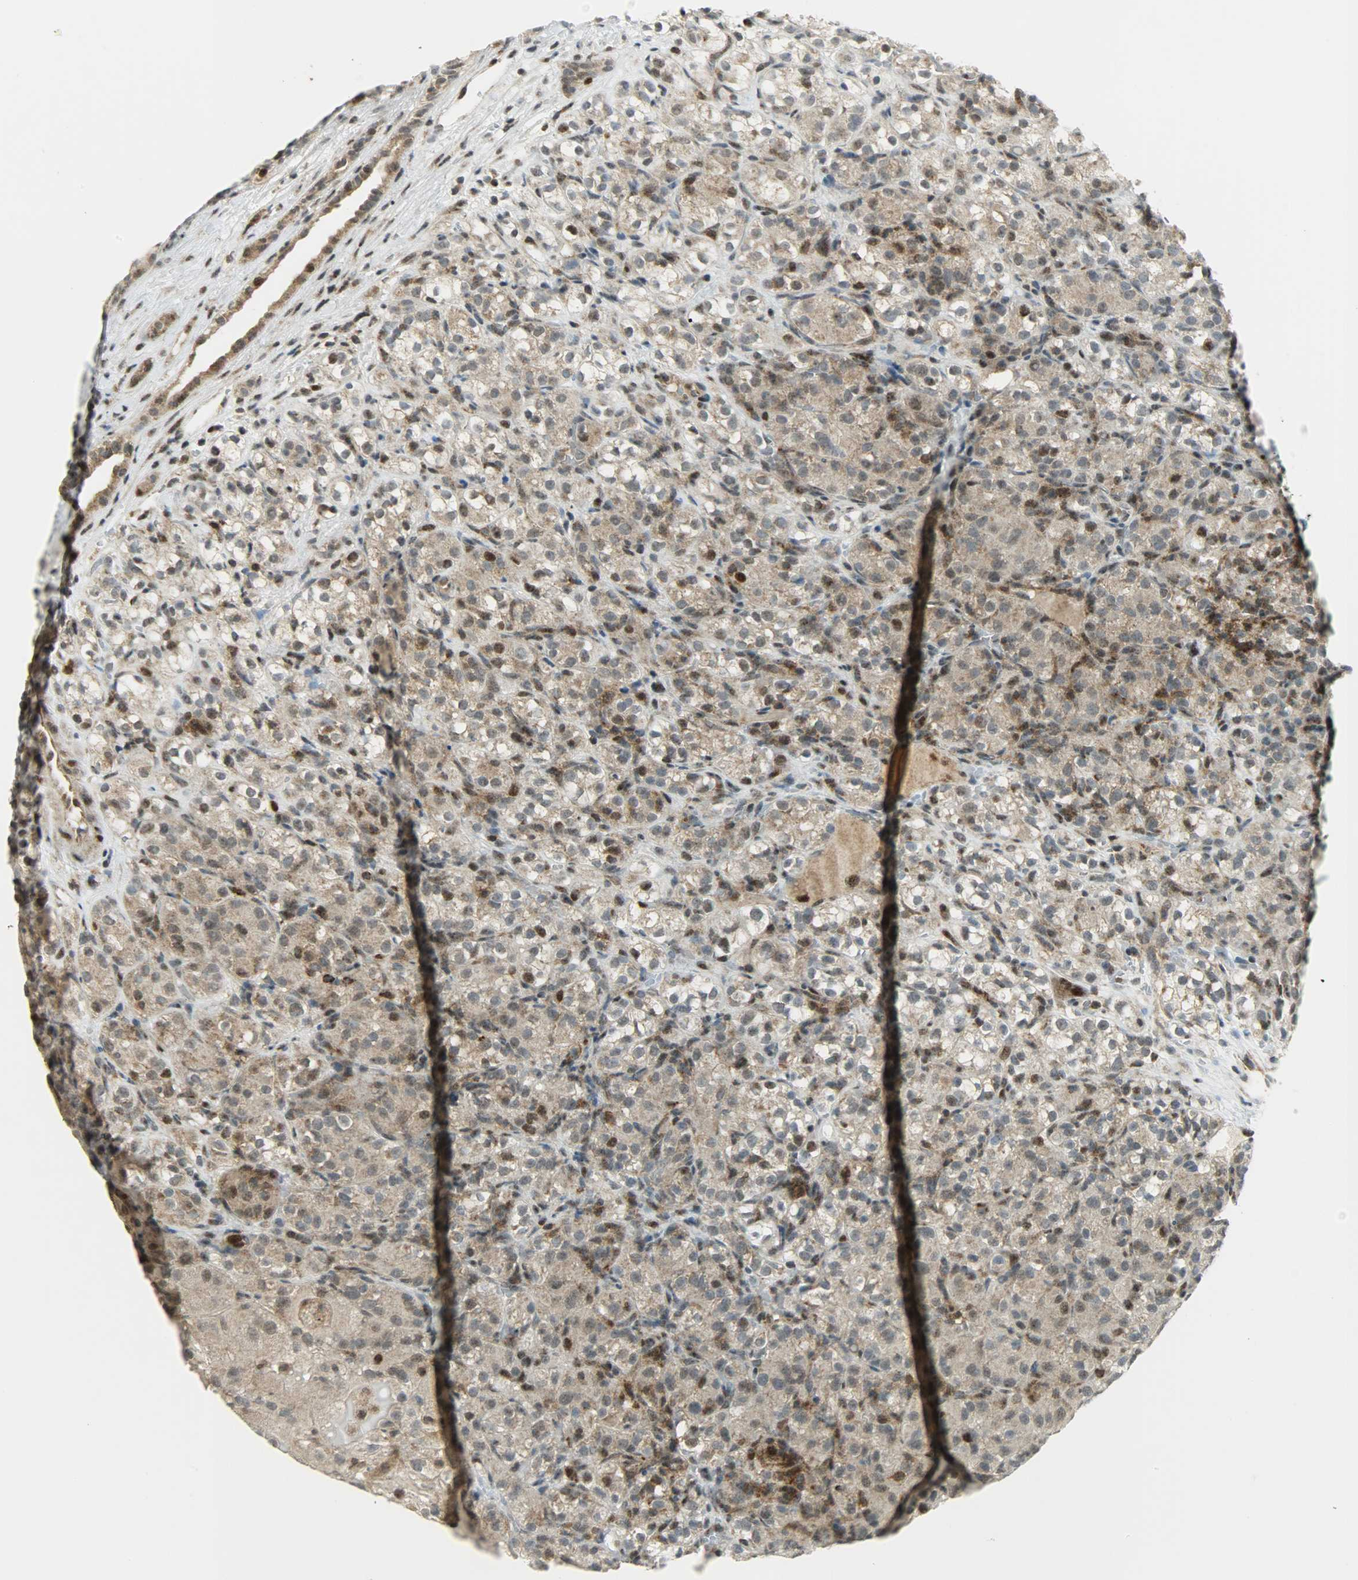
{"staining": {"intensity": "weak", "quantity": "25%-75%", "location": "cytoplasmic/membranous,nuclear"}, "tissue": "renal cancer", "cell_type": "Tumor cells", "image_type": "cancer", "snomed": [{"axis": "morphology", "description": "Normal tissue, NOS"}, {"axis": "morphology", "description": "Adenocarcinoma, NOS"}, {"axis": "topography", "description": "Kidney"}], "caption": "A histopathology image showing weak cytoplasmic/membranous and nuclear staining in approximately 25%-75% of tumor cells in renal adenocarcinoma, as visualized by brown immunohistochemical staining.", "gene": "IL15", "patient": {"sex": "male", "age": 61}}